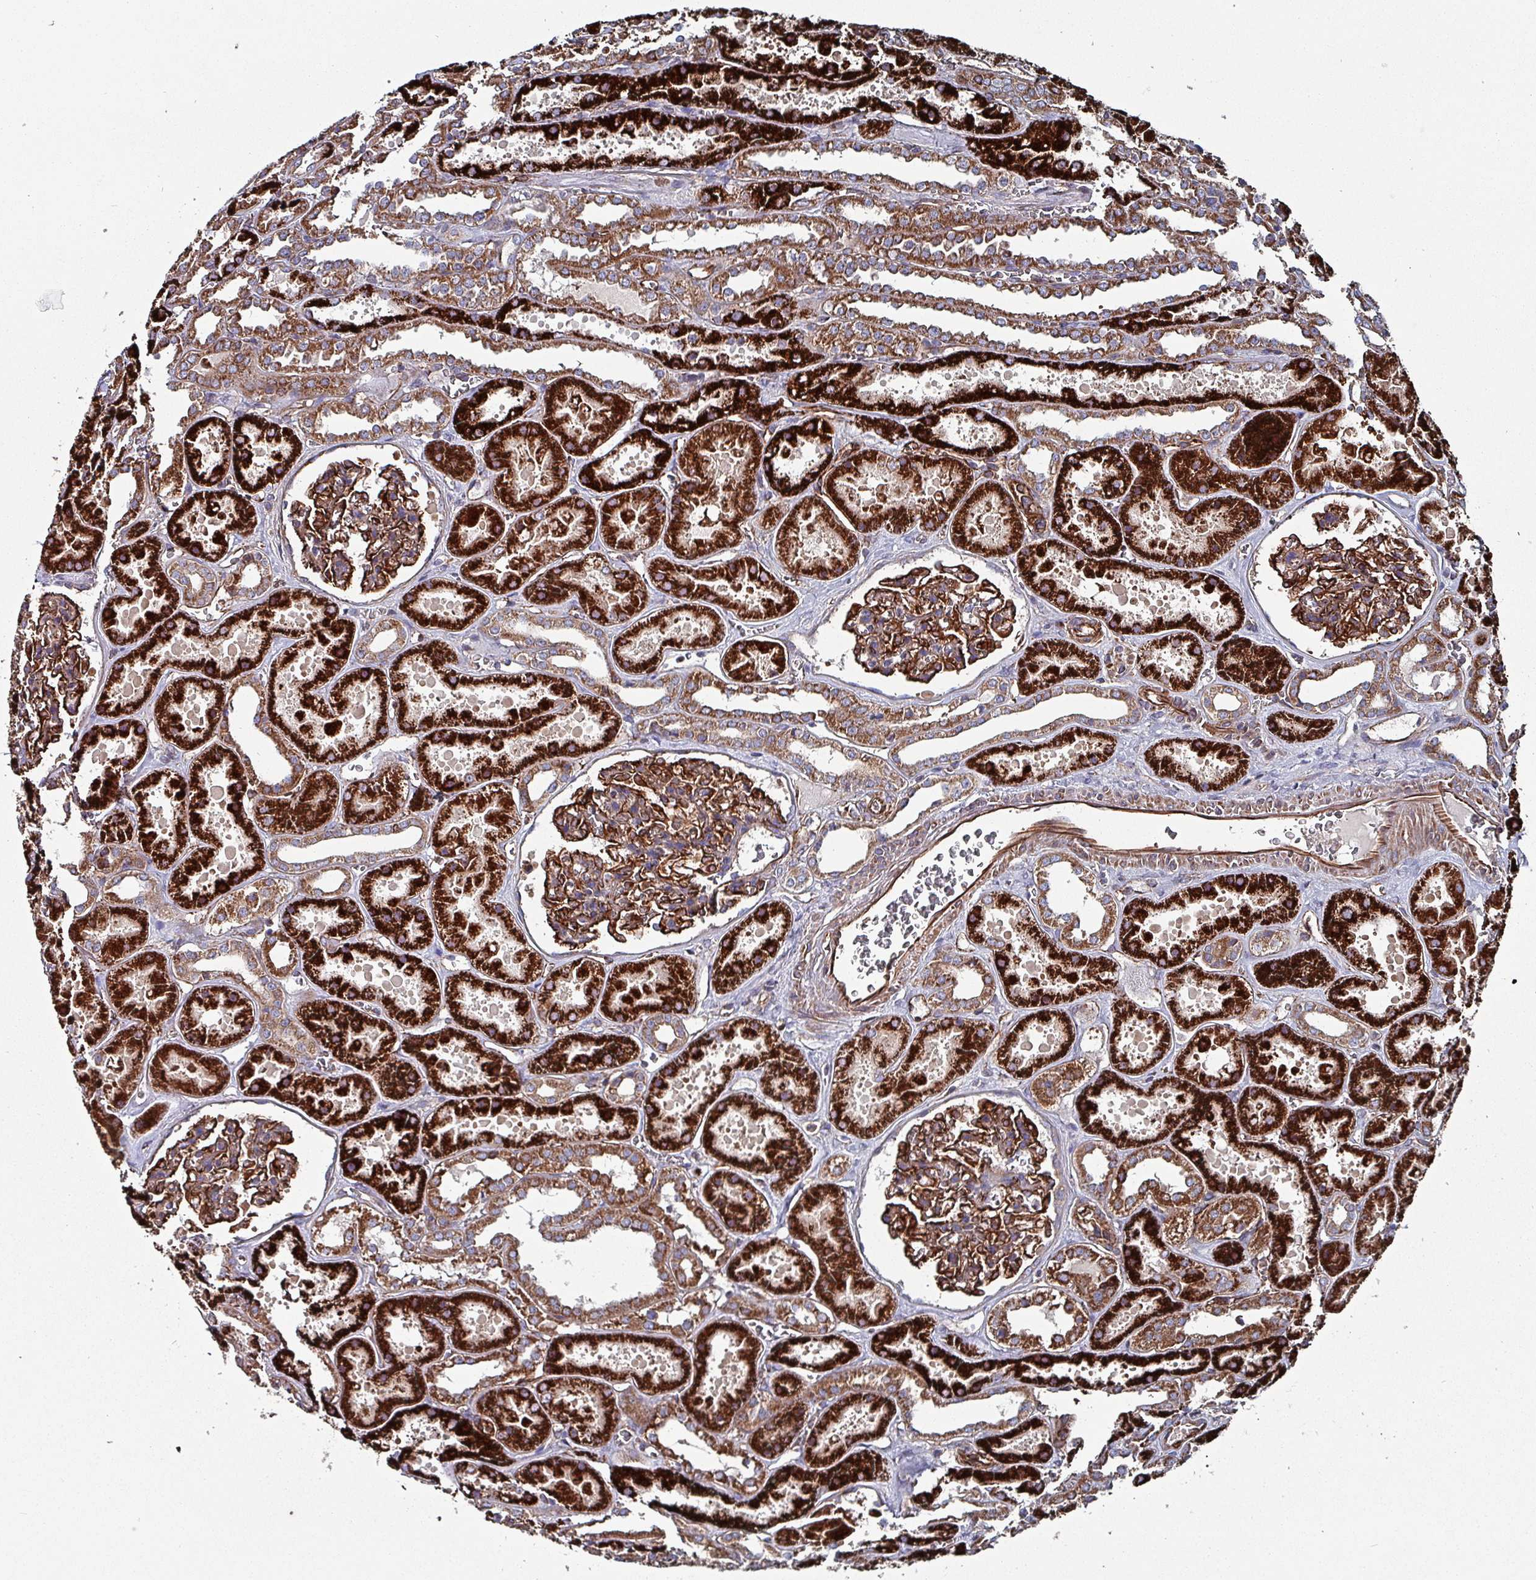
{"staining": {"intensity": "strong", "quantity": ">75%", "location": "cytoplasmic/membranous"}, "tissue": "kidney", "cell_type": "Cells in glomeruli", "image_type": "normal", "snomed": [{"axis": "morphology", "description": "Normal tissue, NOS"}, {"axis": "topography", "description": "Kidney"}], "caption": "This micrograph exhibits normal kidney stained with immunohistochemistry to label a protein in brown. The cytoplasmic/membranous of cells in glomeruli show strong positivity for the protein. Nuclei are counter-stained blue.", "gene": "ANO10", "patient": {"sex": "female", "age": 41}}